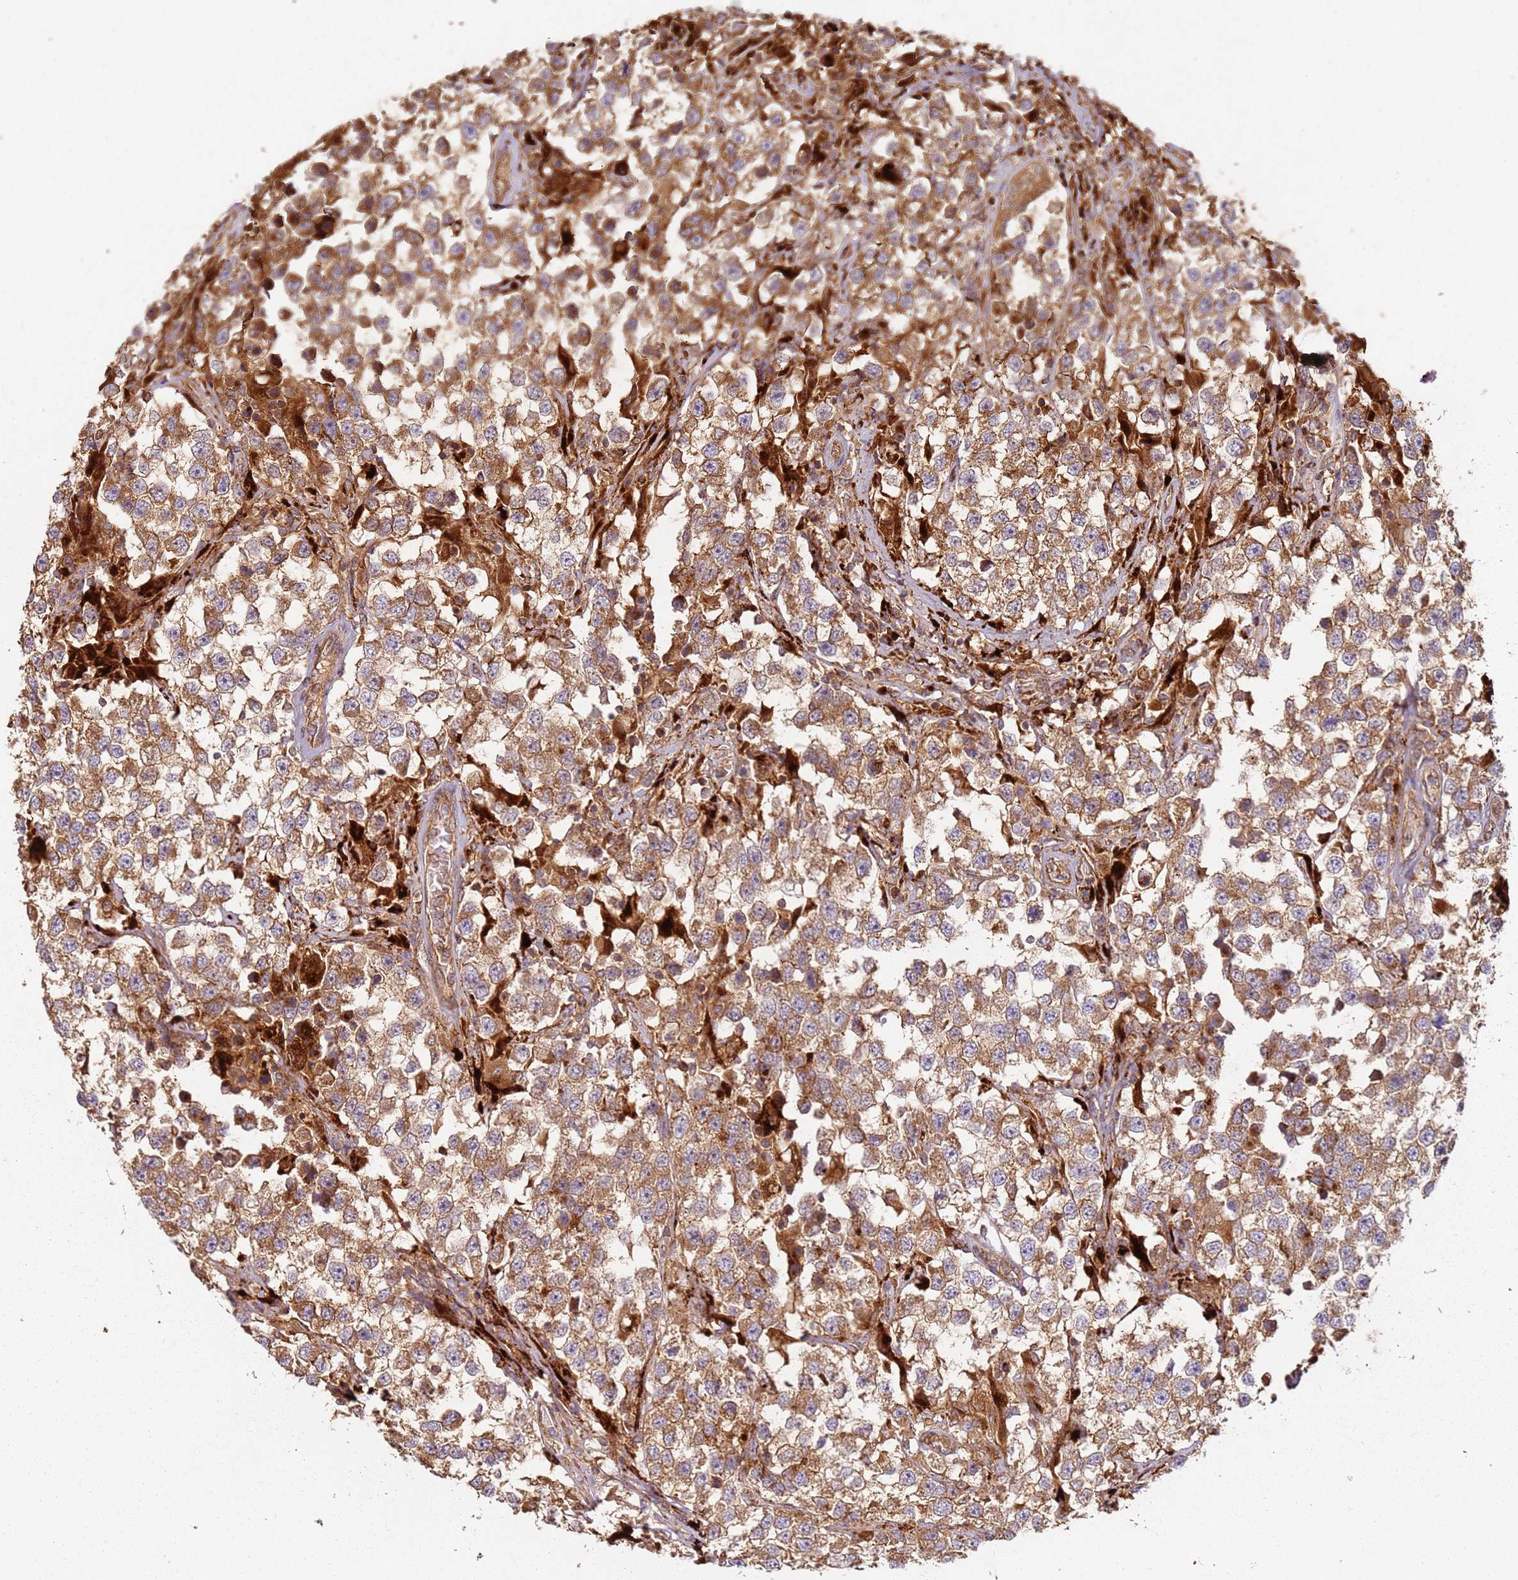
{"staining": {"intensity": "moderate", "quantity": ">75%", "location": "cytoplasmic/membranous"}, "tissue": "testis cancer", "cell_type": "Tumor cells", "image_type": "cancer", "snomed": [{"axis": "morphology", "description": "Seminoma, NOS"}, {"axis": "topography", "description": "Testis"}], "caption": "Testis seminoma tissue demonstrates moderate cytoplasmic/membranous positivity in approximately >75% of tumor cells, visualized by immunohistochemistry.", "gene": "SCGB2B2", "patient": {"sex": "male", "age": 46}}